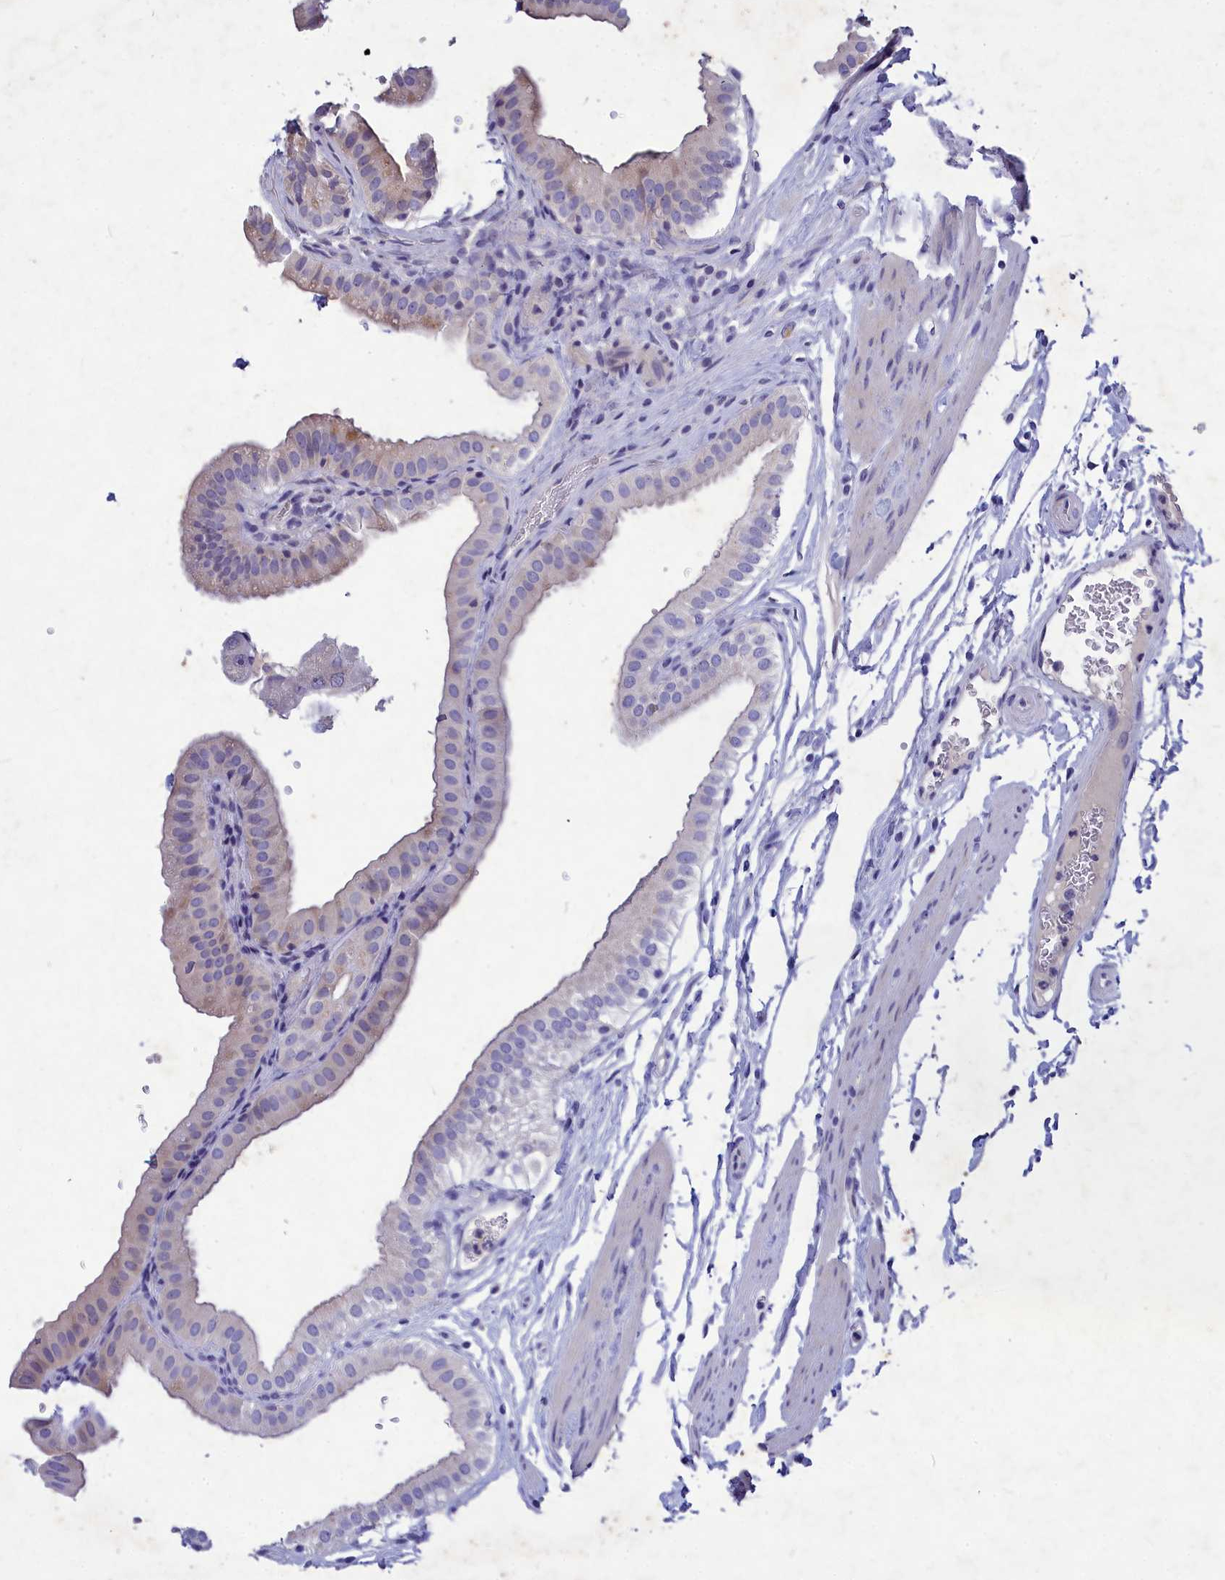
{"staining": {"intensity": "negative", "quantity": "none", "location": "none"}, "tissue": "gallbladder", "cell_type": "Glandular cells", "image_type": "normal", "snomed": [{"axis": "morphology", "description": "Normal tissue, NOS"}, {"axis": "topography", "description": "Gallbladder"}], "caption": "Immunohistochemistry (IHC) micrograph of normal human gallbladder stained for a protein (brown), which exhibits no expression in glandular cells.", "gene": "DEFB119", "patient": {"sex": "female", "age": 61}}